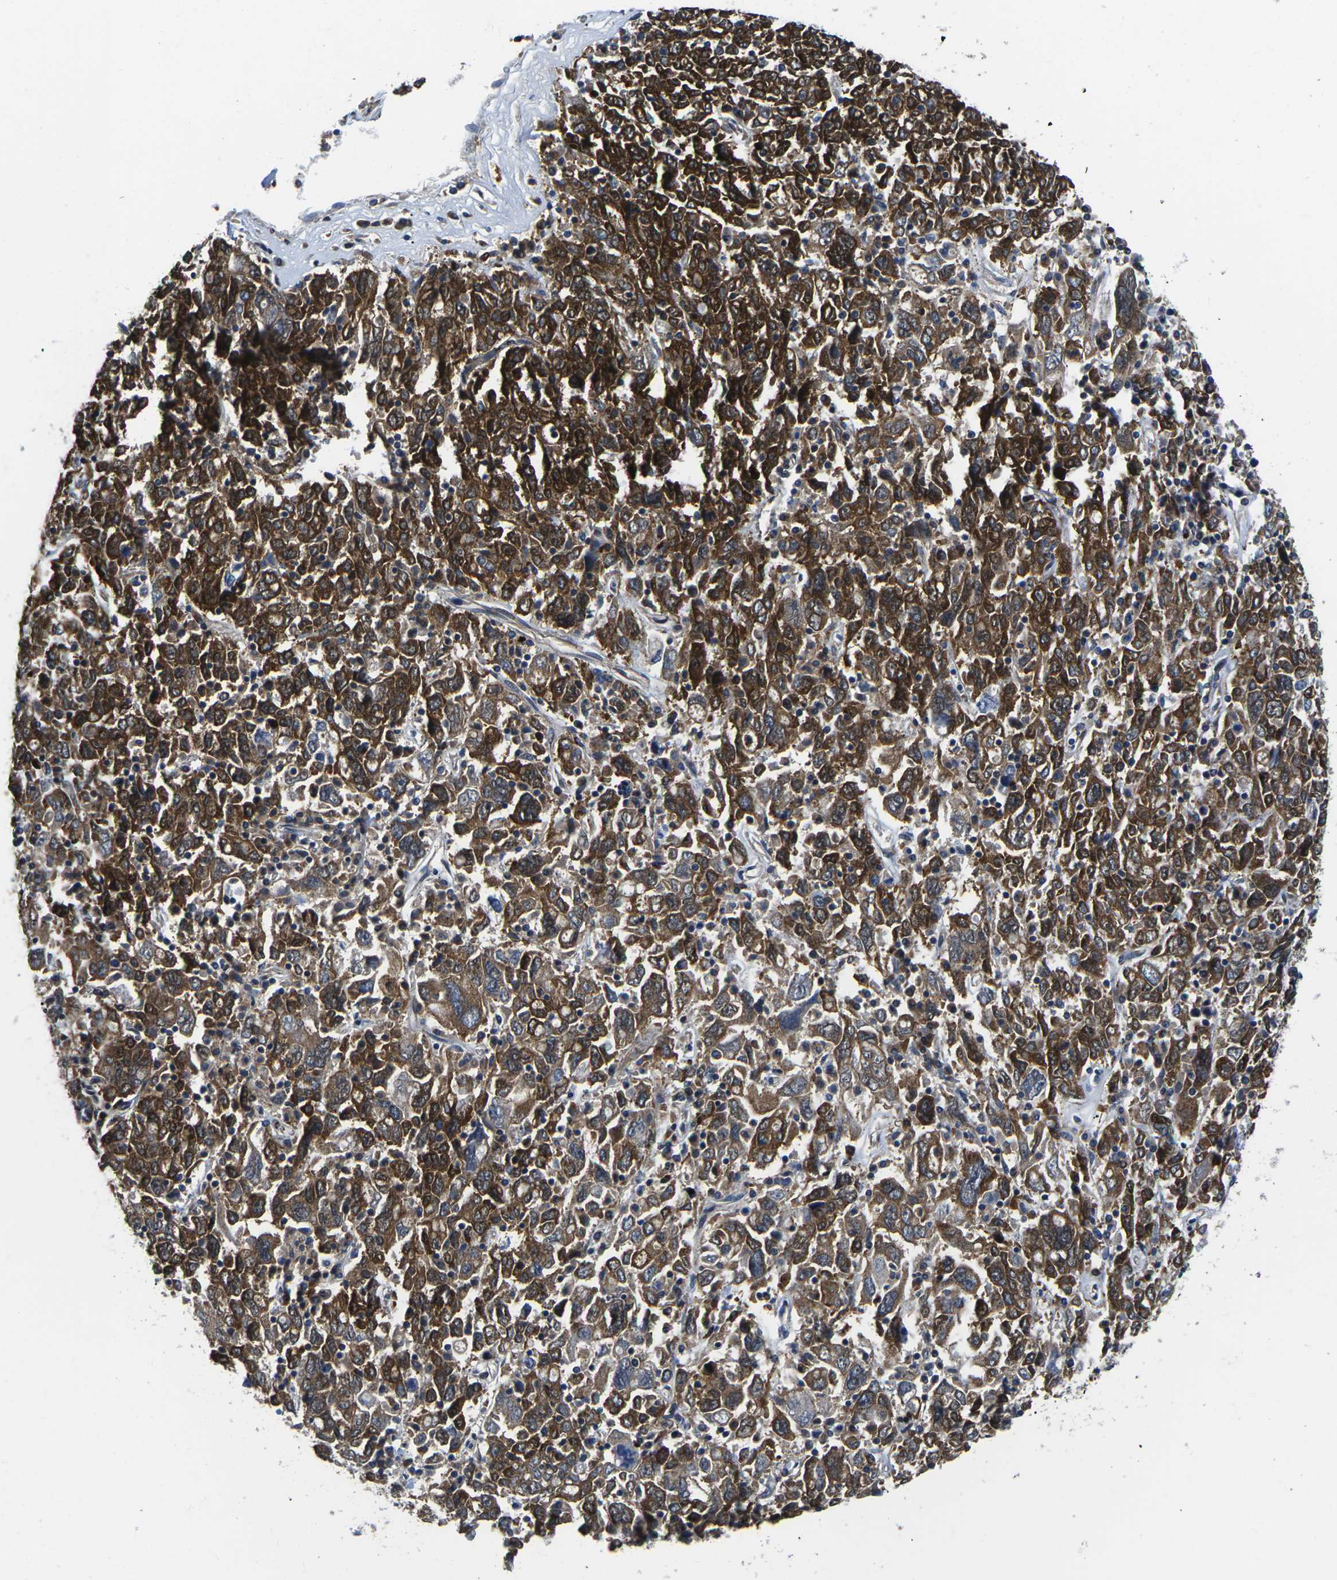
{"staining": {"intensity": "strong", "quantity": ">75%", "location": "cytoplasmic/membranous"}, "tissue": "ovarian cancer", "cell_type": "Tumor cells", "image_type": "cancer", "snomed": [{"axis": "morphology", "description": "Carcinoma, endometroid"}, {"axis": "topography", "description": "Ovary"}], "caption": "Ovarian endometroid carcinoma stained with a brown dye demonstrates strong cytoplasmic/membranous positive staining in about >75% of tumor cells.", "gene": "DLG1", "patient": {"sex": "female", "age": 62}}